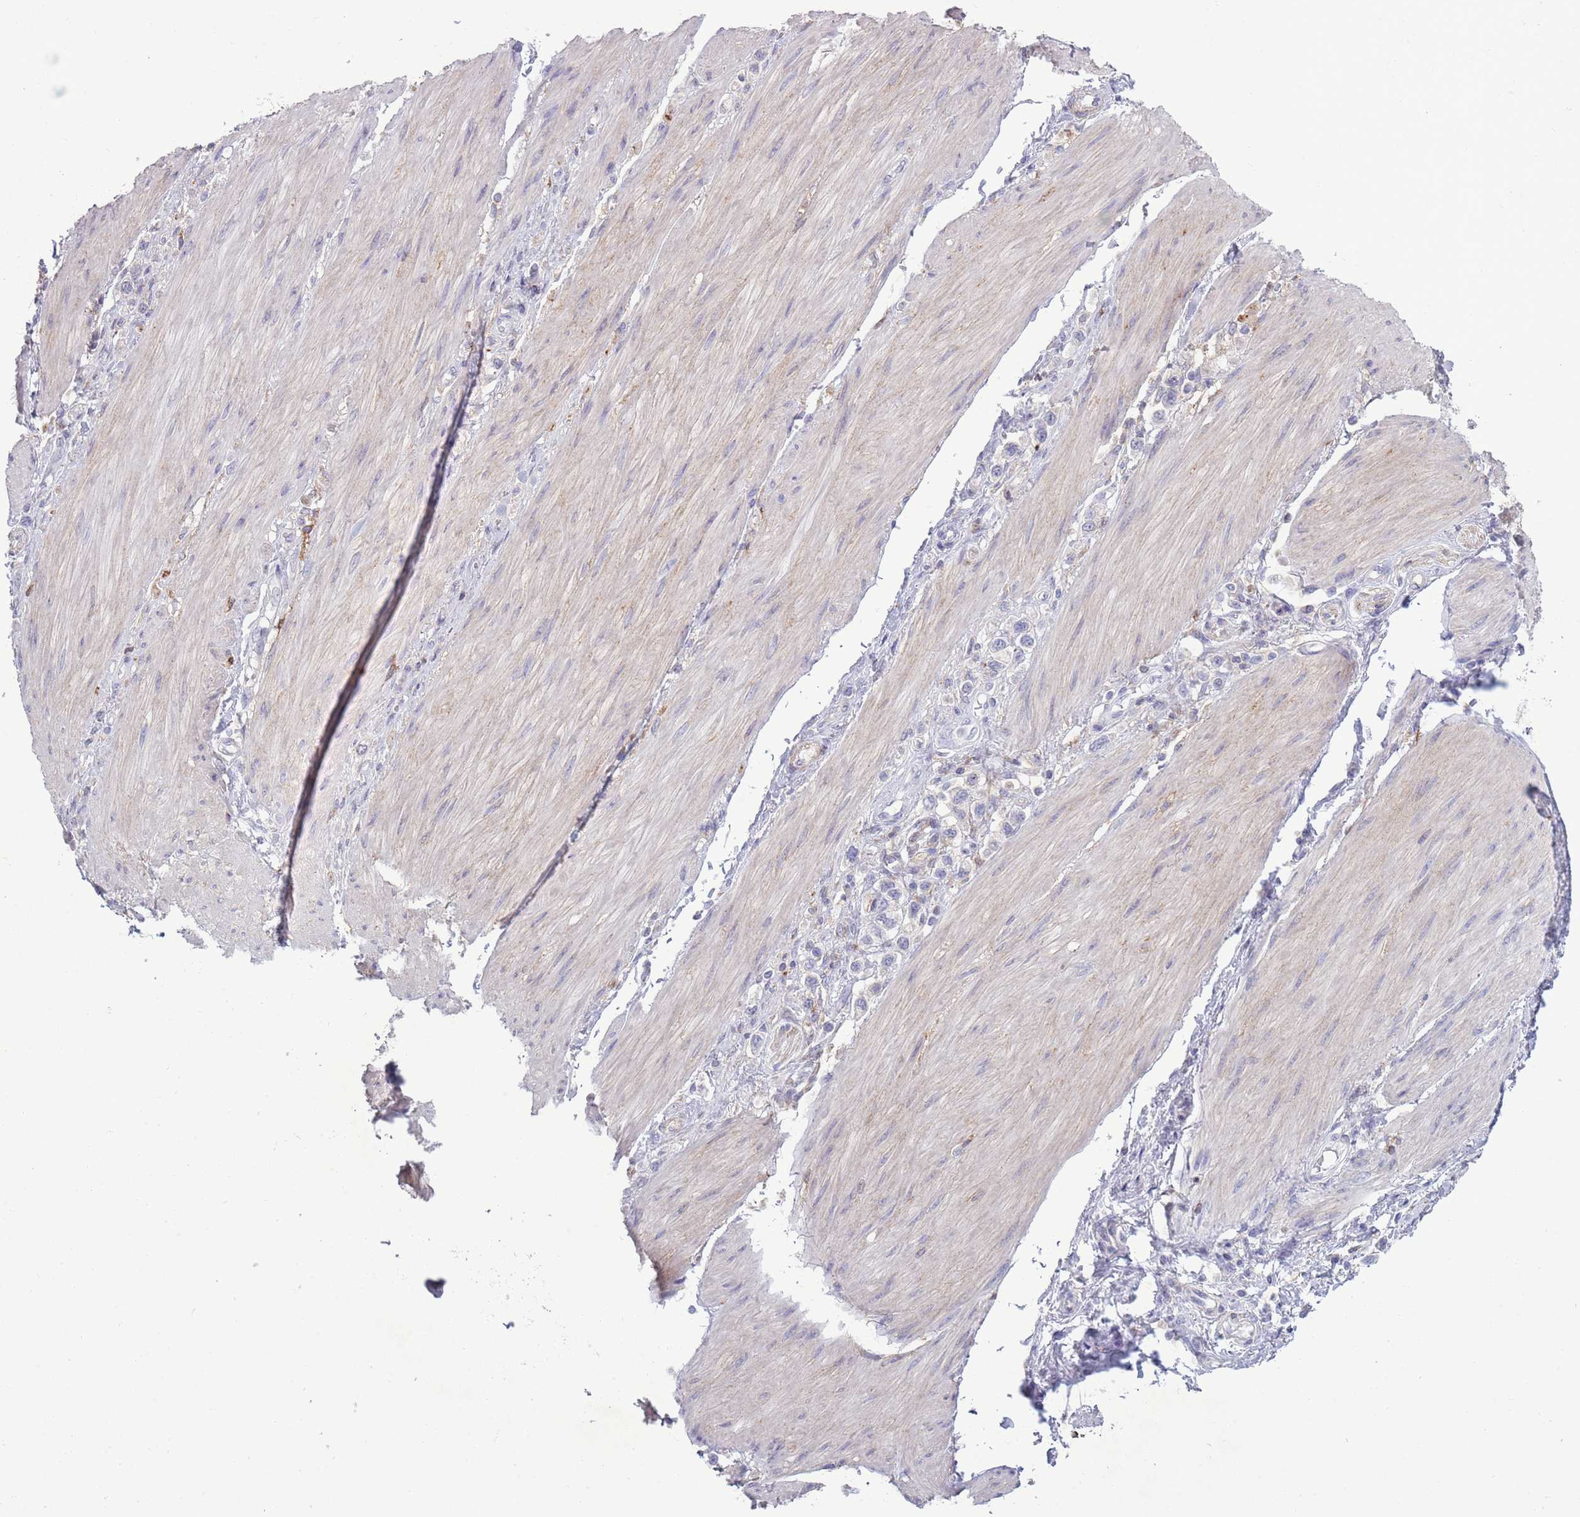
{"staining": {"intensity": "negative", "quantity": "none", "location": "none"}, "tissue": "stomach cancer", "cell_type": "Tumor cells", "image_type": "cancer", "snomed": [{"axis": "morphology", "description": "Adenocarcinoma, NOS"}, {"axis": "topography", "description": "Stomach"}], "caption": "DAB immunohistochemical staining of adenocarcinoma (stomach) exhibits no significant positivity in tumor cells.", "gene": "ACSBG1", "patient": {"sex": "female", "age": 65}}